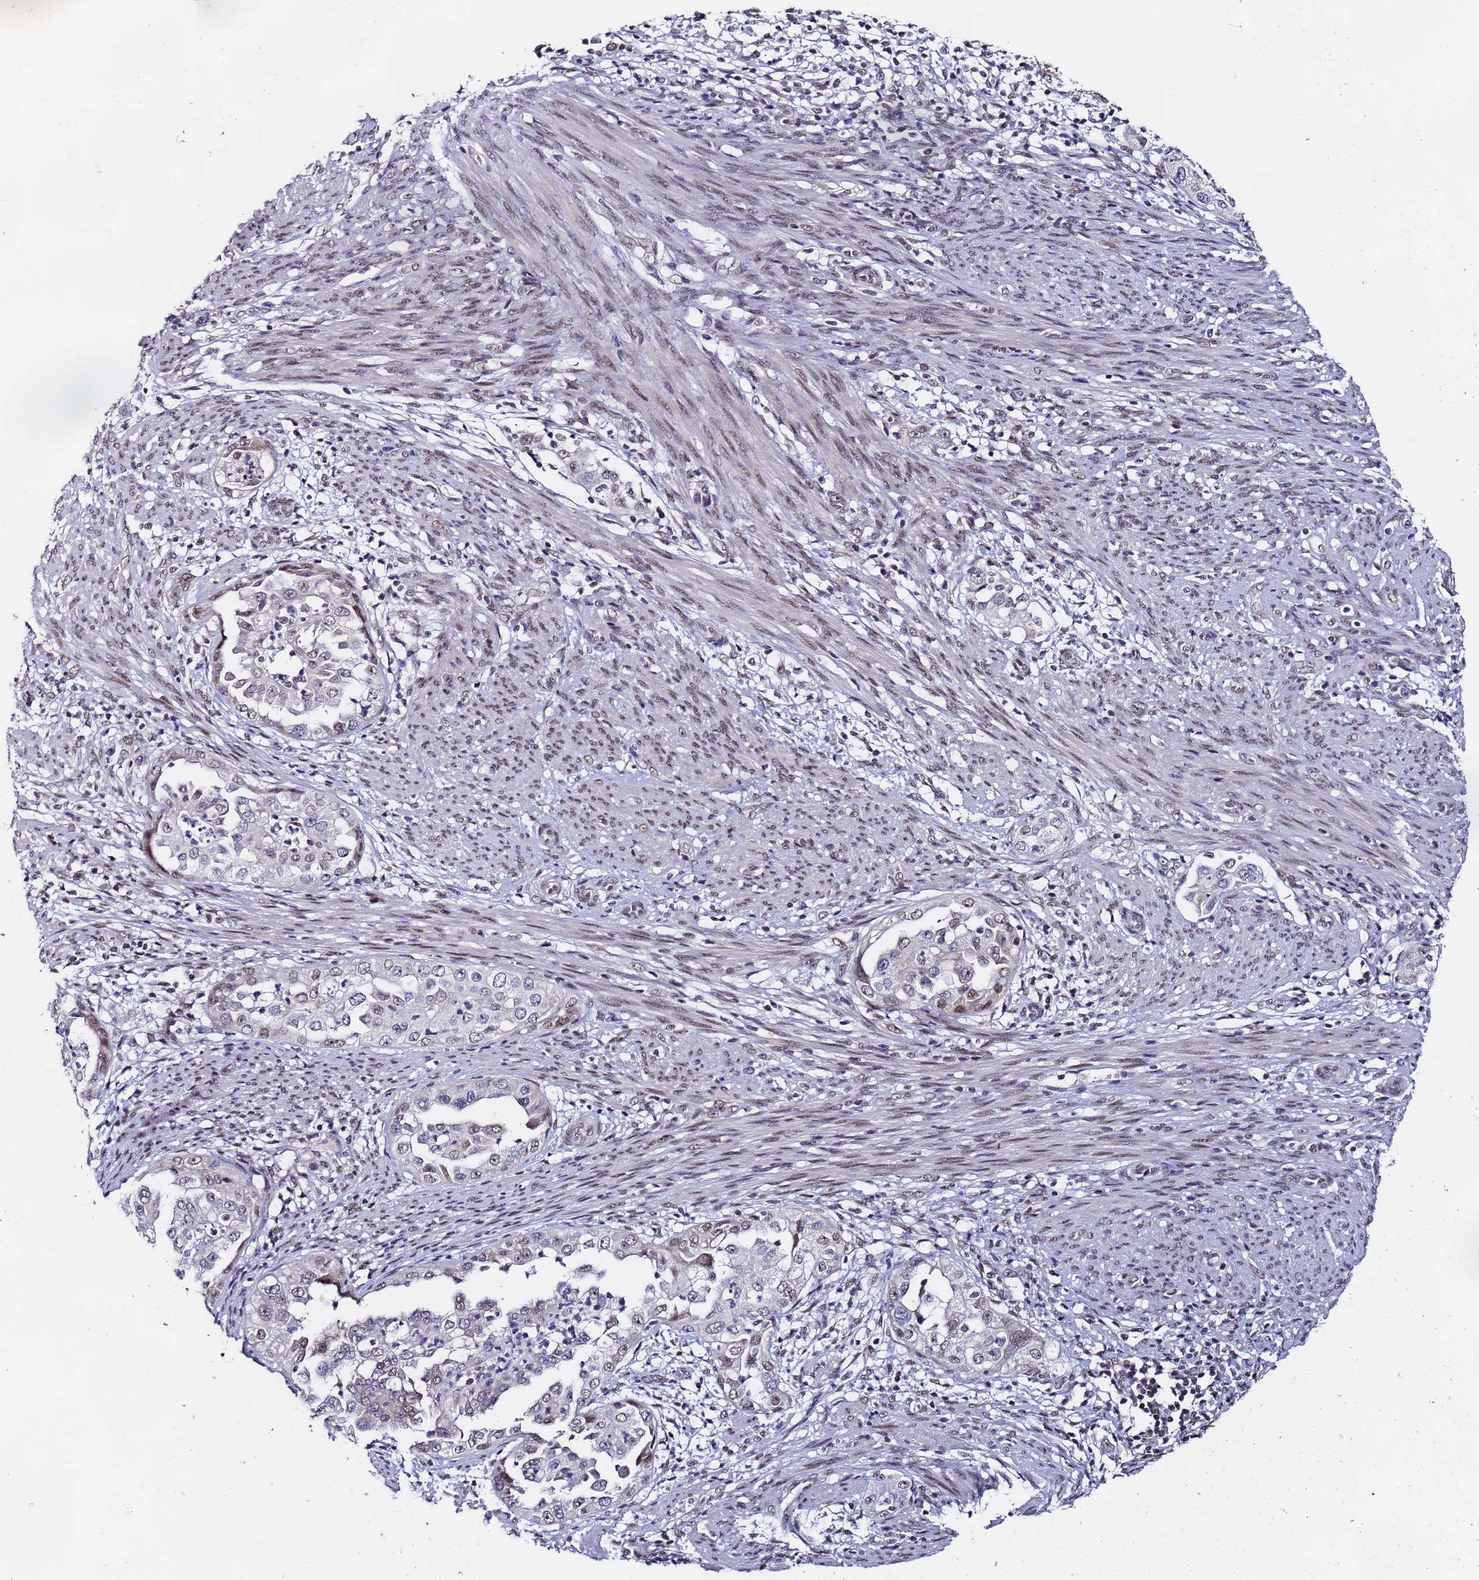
{"staining": {"intensity": "moderate", "quantity": "25%-75%", "location": "nuclear"}, "tissue": "endometrial cancer", "cell_type": "Tumor cells", "image_type": "cancer", "snomed": [{"axis": "morphology", "description": "Adenocarcinoma, NOS"}, {"axis": "topography", "description": "Endometrium"}], "caption": "Protein analysis of endometrial adenocarcinoma tissue shows moderate nuclear expression in about 25%-75% of tumor cells. (DAB (3,3'-diaminobenzidine) IHC with brightfield microscopy, high magnification).", "gene": "FNBP4", "patient": {"sex": "female", "age": 85}}